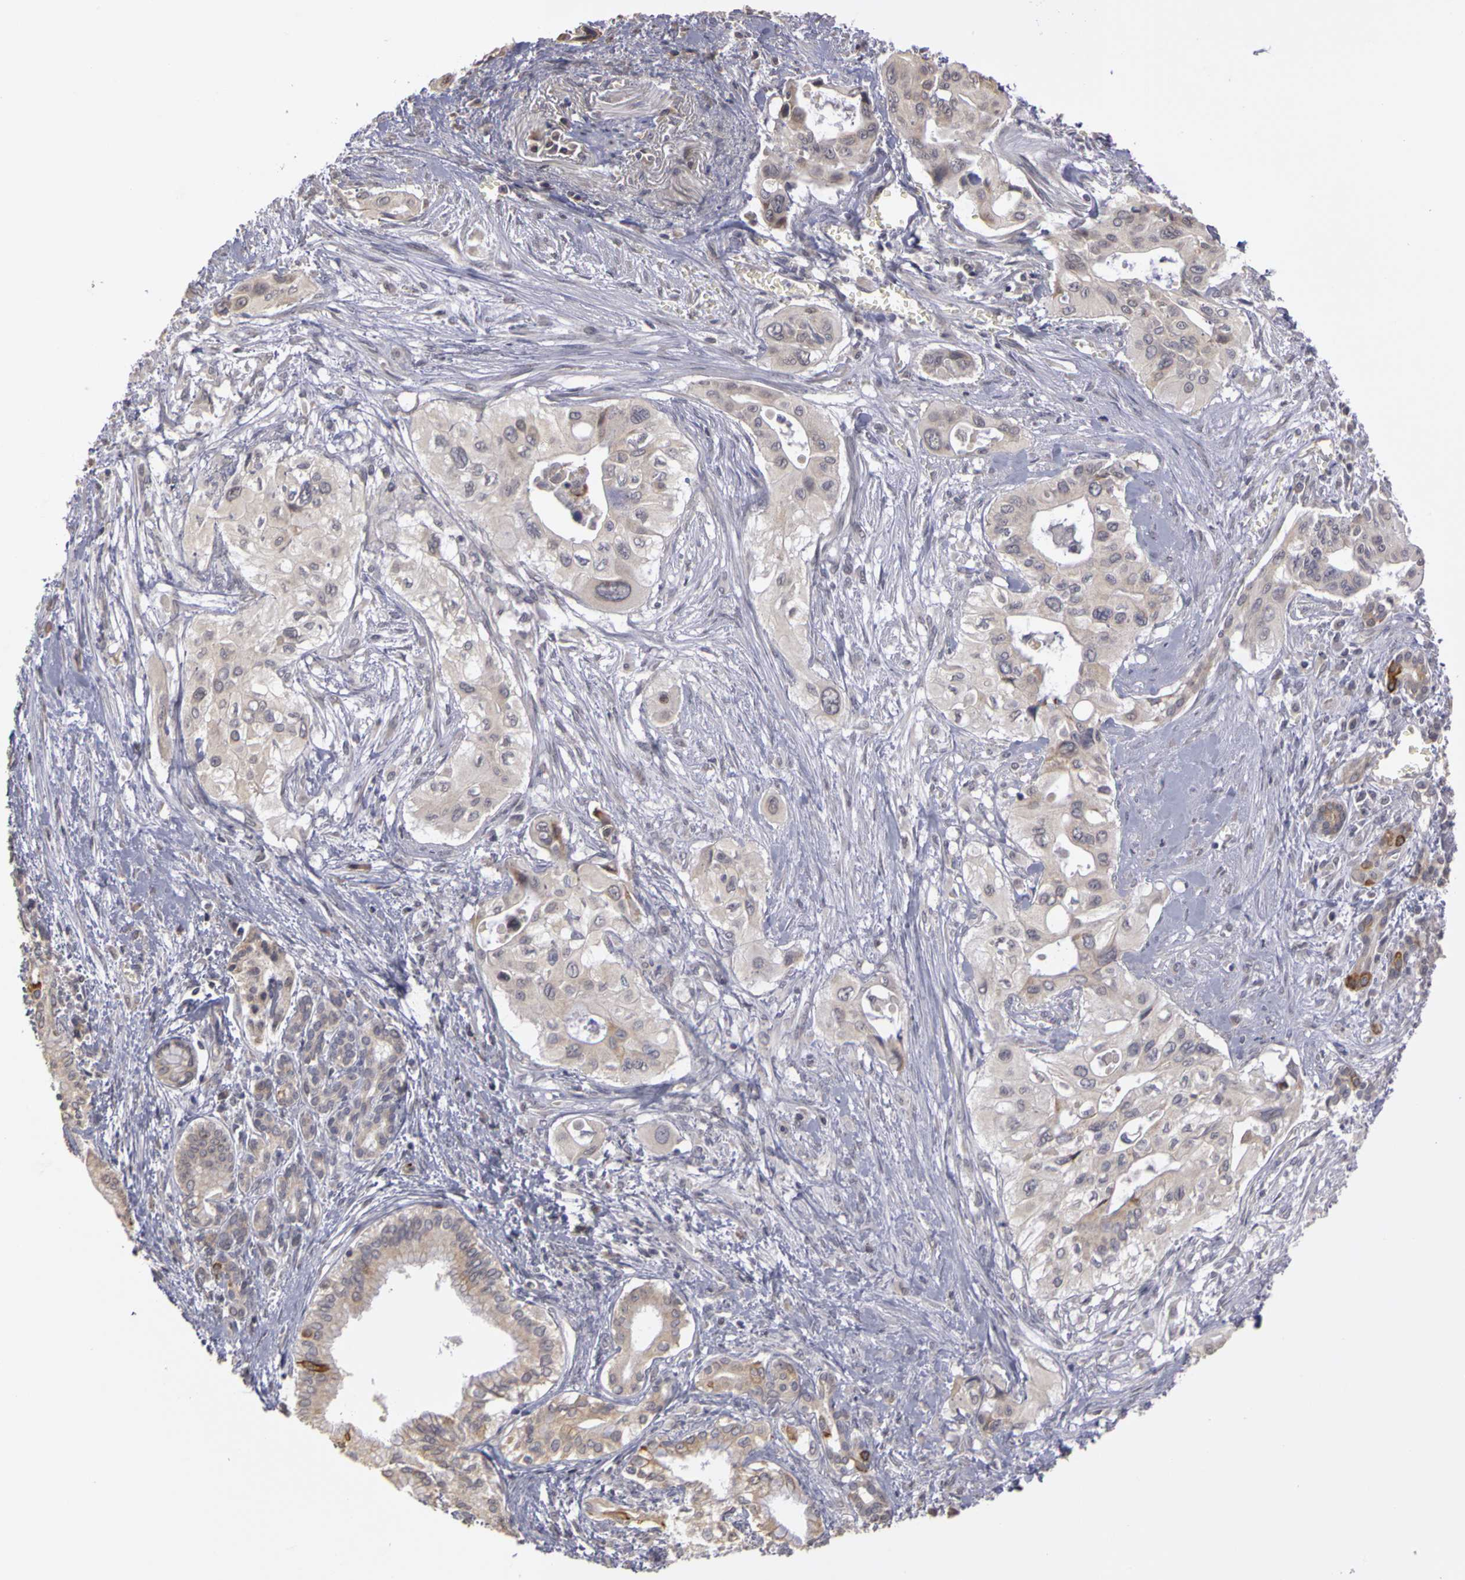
{"staining": {"intensity": "weak", "quantity": "<25%", "location": "cytoplasmic/membranous"}, "tissue": "pancreatic cancer", "cell_type": "Tumor cells", "image_type": "cancer", "snomed": [{"axis": "morphology", "description": "Adenocarcinoma, NOS"}, {"axis": "topography", "description": "Pancreas"}], "caption": "This is a image of immunohistochemistry staining of pancreatic cancer (adenocarcinoma), which shows no staining in tumor cells.", "gene": "FRMD7", "patient": {"sex": "male", "age": 77}}